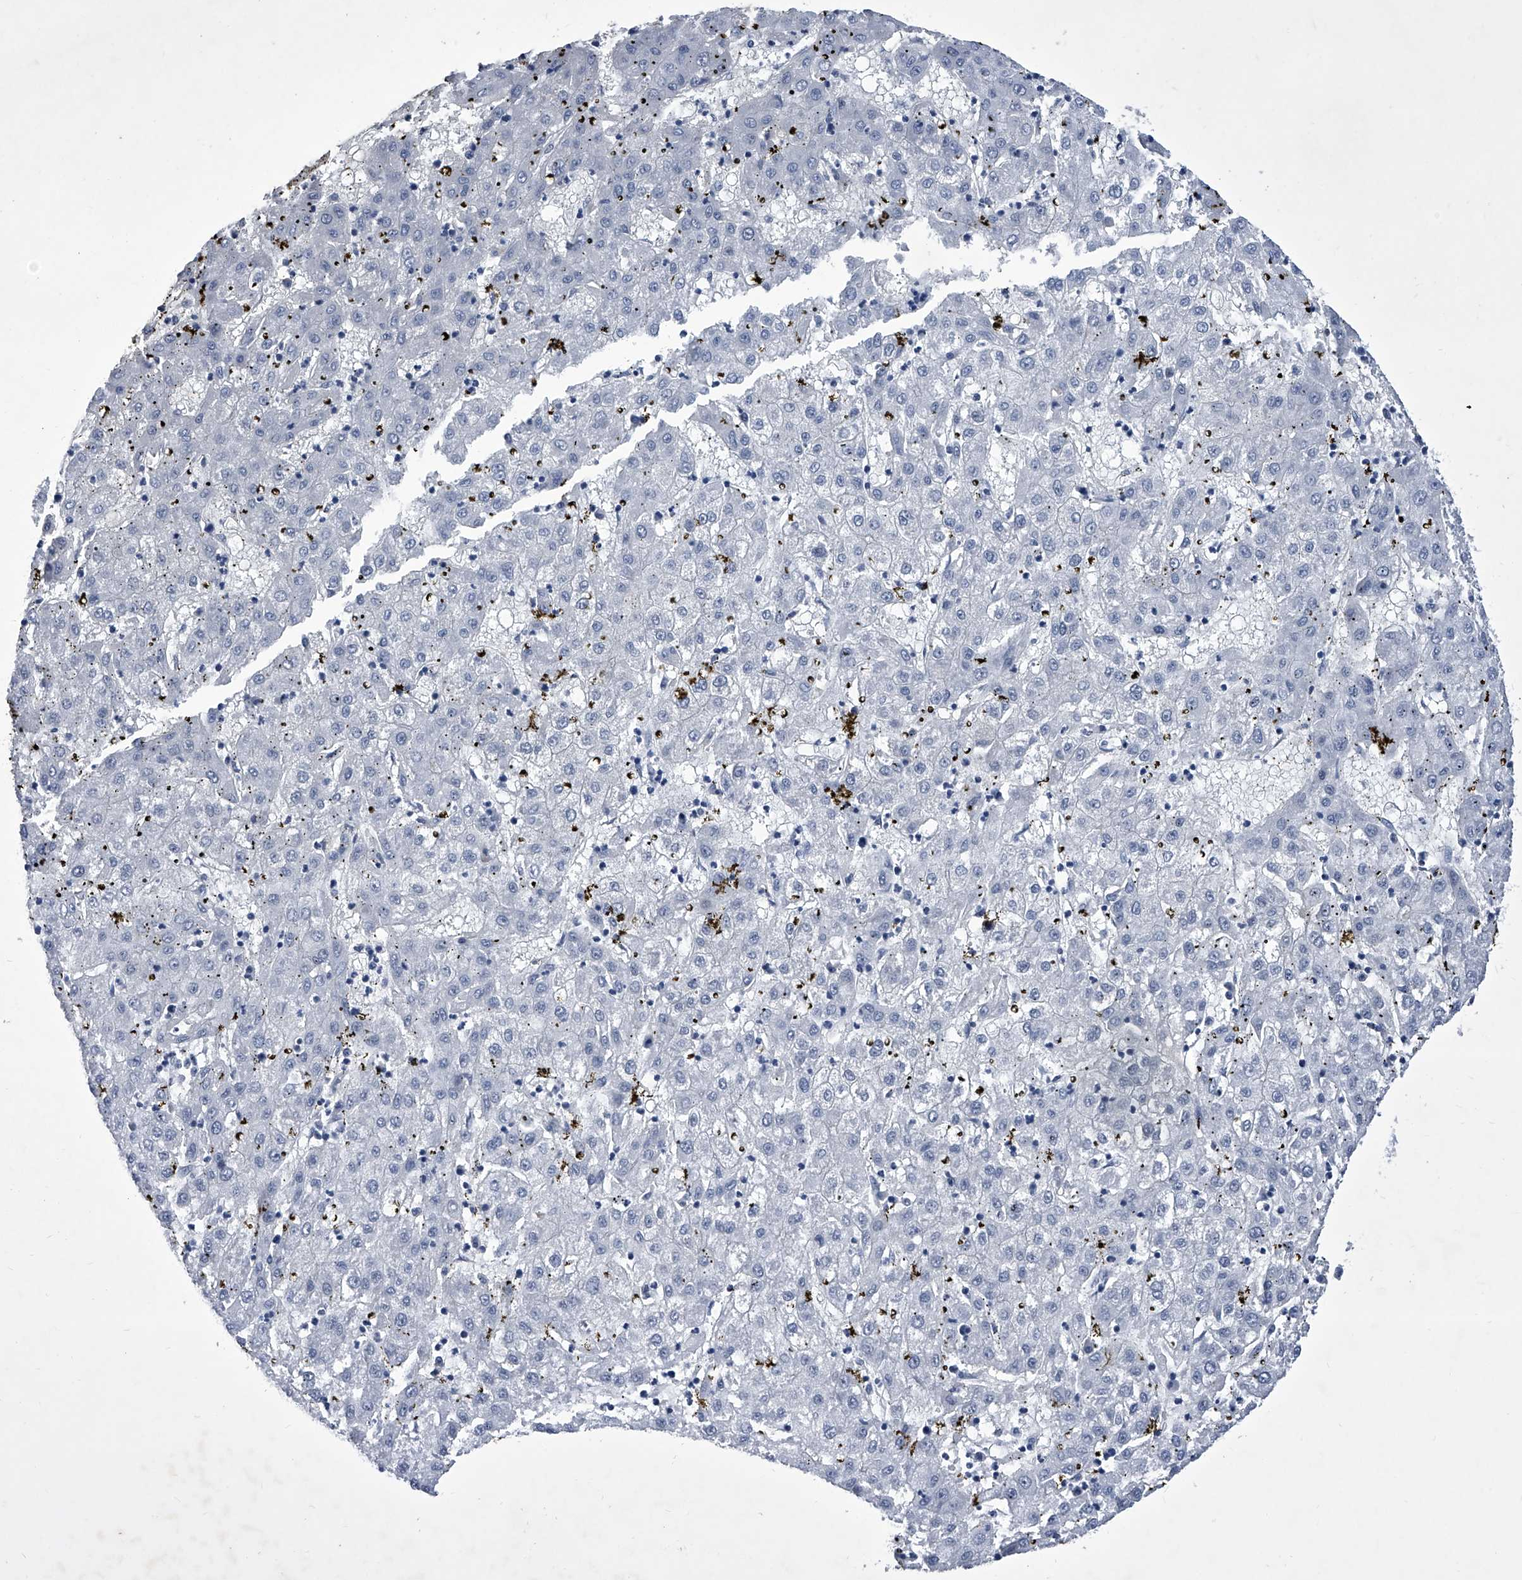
{"staining": {"intensity": "negative", "quantity": "none", "location": "none"}, "tissue": "liver cancer", "cell_type": "Tumor cells", "image_type": "cancer", "snomed": [{"axis": "morphology", "description": "Carcinoma, Hepatocellular, NOS"}, {"axis": "topography", "description": "Liver"}], "caption": "Immunohistochemistry (IHC) image of human liver hepatocellular carcinoma stained for a protein (brown), which displays no expression in tumor cells.", "gene": "CRISP2", "patient": {"sex": "male", "age": 72}}